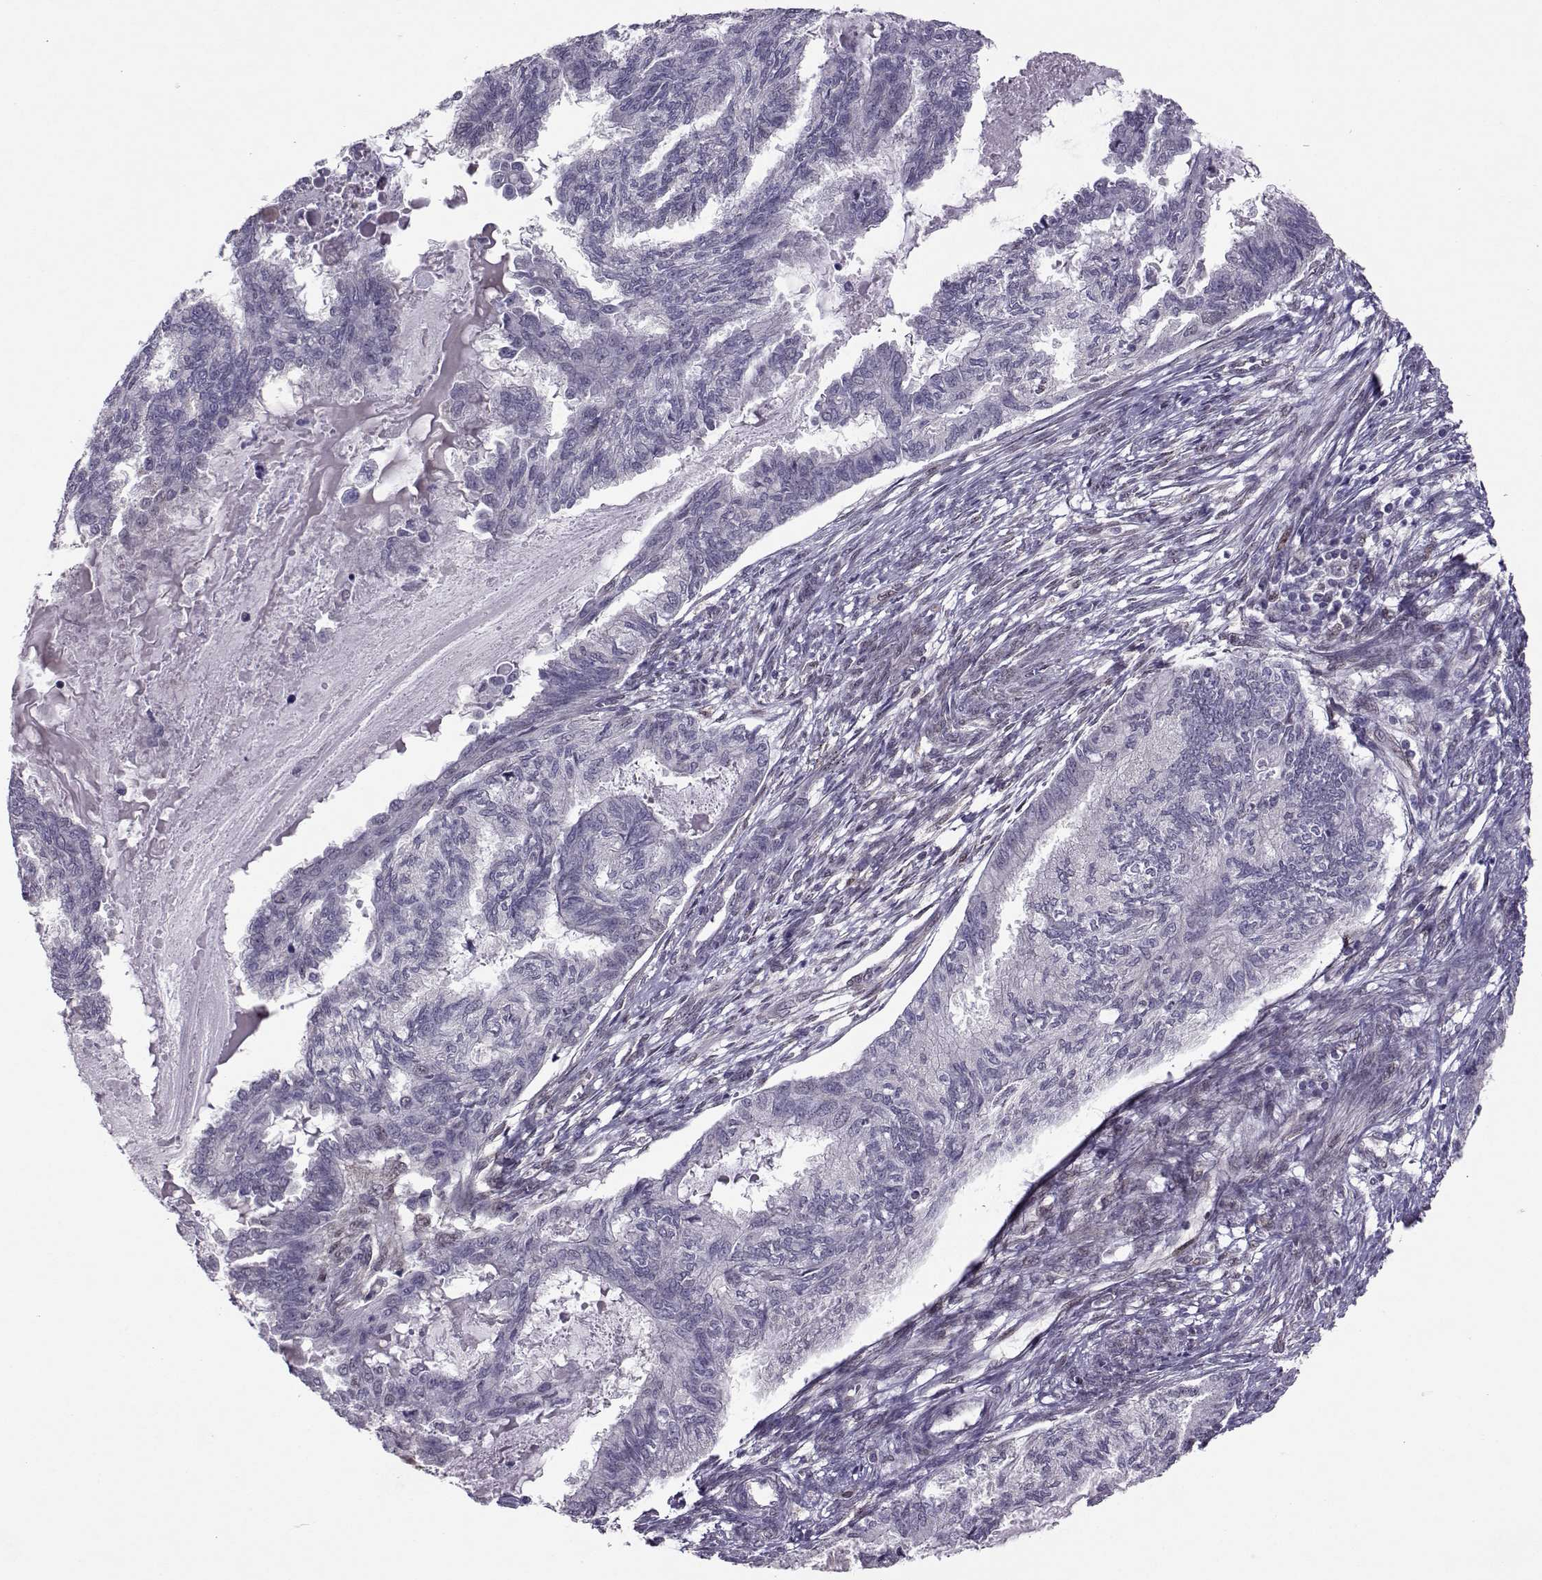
{"staining": {"intensity": "negative", "quantity": "none", "location": "none"}, "tissue": "endometrial cancer", "cell_type": "Tumor cells", "image_type": "cancer", "snomed": [{"axis": "morphology", "description": "Adenocarcinoma, NOS"}, {"axis": "topography", "description": "Endometrium"}], "caption": "A micrograph of human endometrial cancer (adenocarcinoma) is negative for staining in tumor cells.", "gene": "CDK4", "patient": {"sex": "female", "age": 86}}